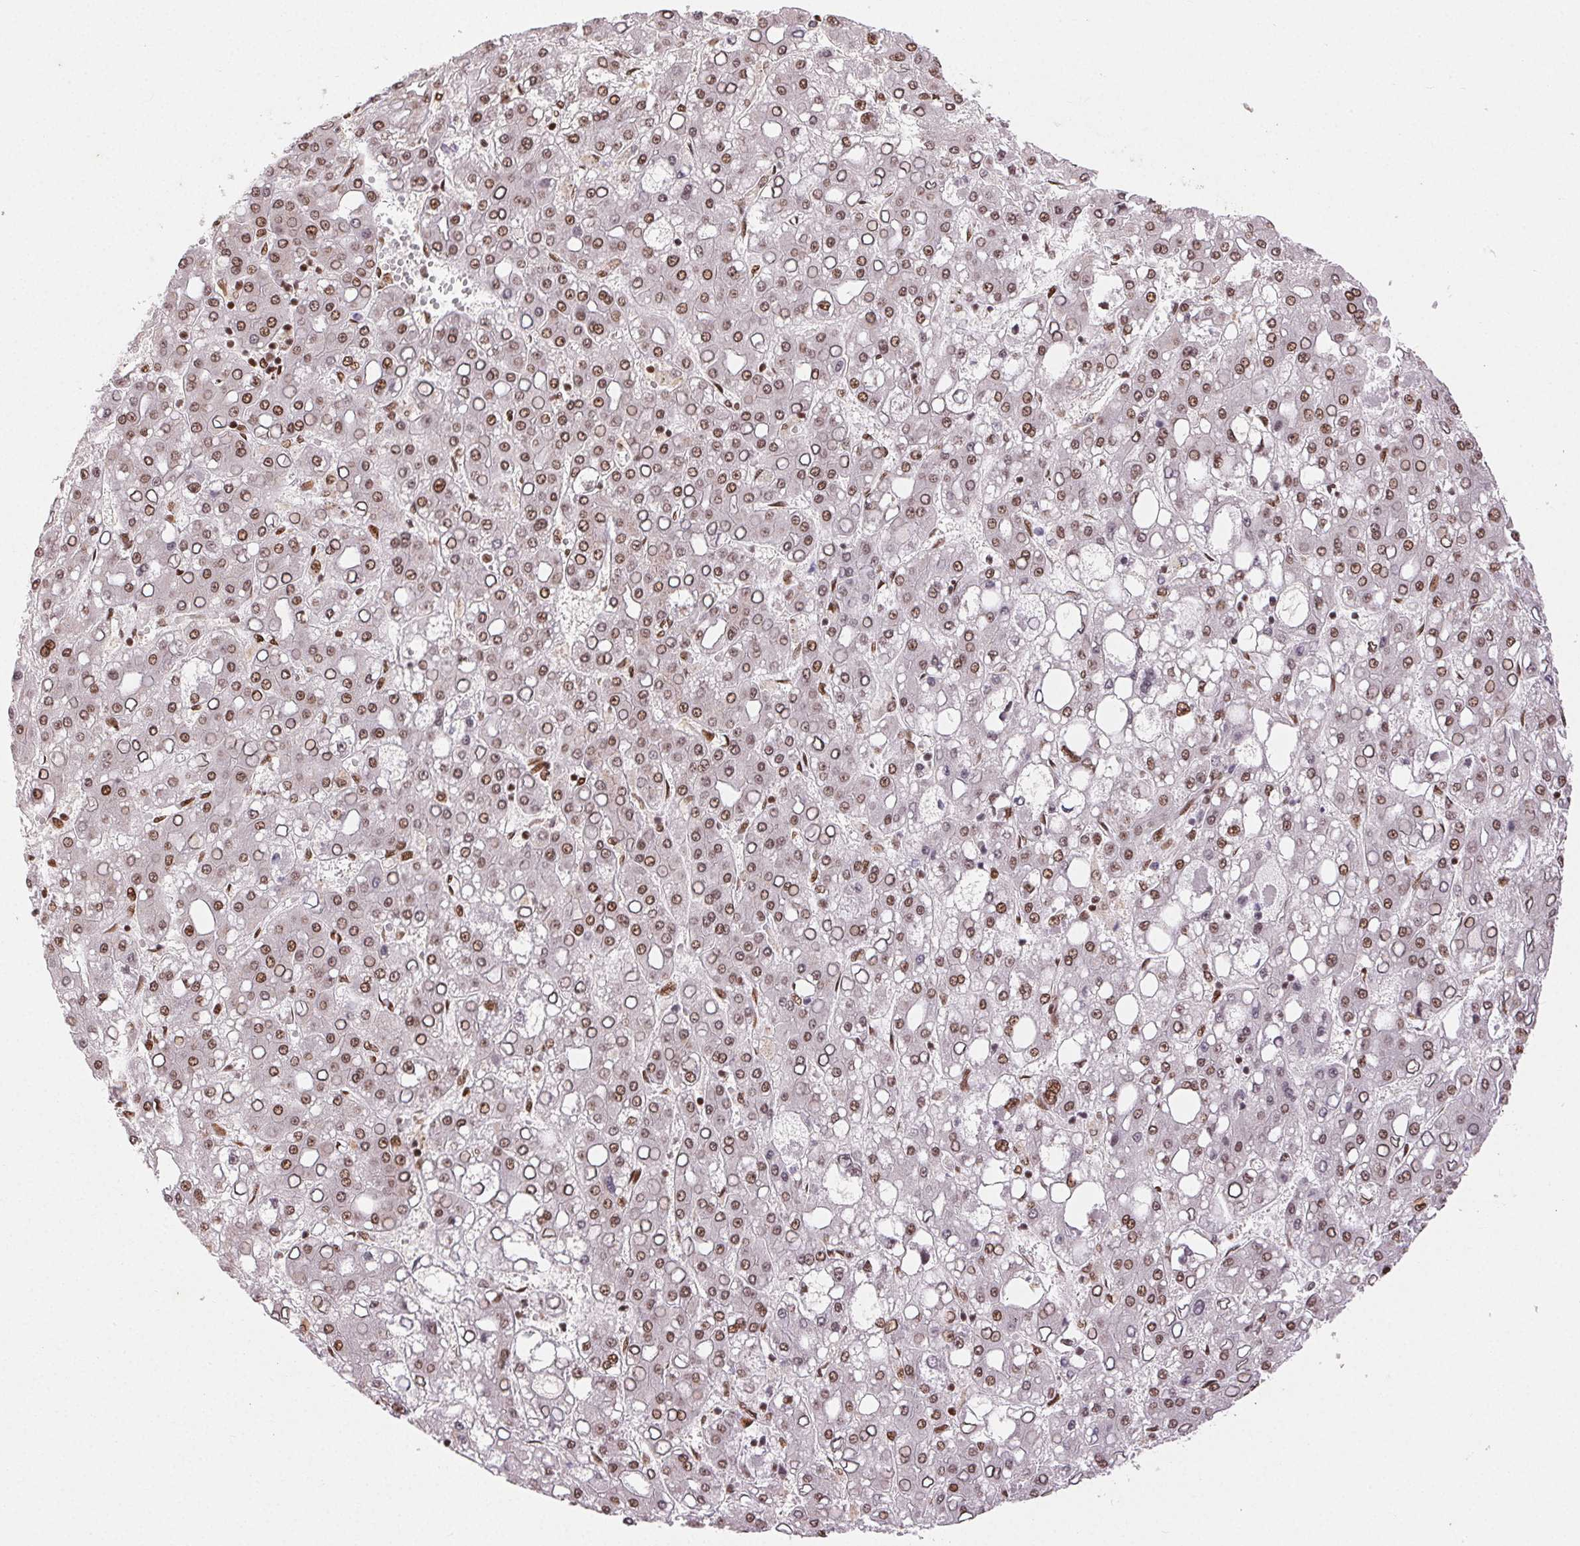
{"staining": {"intensity": "moderate", "quantity": ">75%", "location": "nuclear"}, "tissue": "liver cancer", "cell_type": "Tumor cells", "image_type": "cancer", "snomed": [{"axis": "morphology", "description": "Carcinoma, Hepatocellular, NOS"}, {"axis": "topography", "description": "Liver"}], "caption": "IHC staining of hepatocellular carcinoma (liver), which displays medium levels of moderate nuclear positivity in about >75% of tumor cells indicating moderate nuclear protein positivity. The staining was performed using DAB (brown) for protein detection and nuclei were counterstained in hematoxylin (blue).", "gene": "ZNF80", "patient": {"sex": "male", "age": 65}}